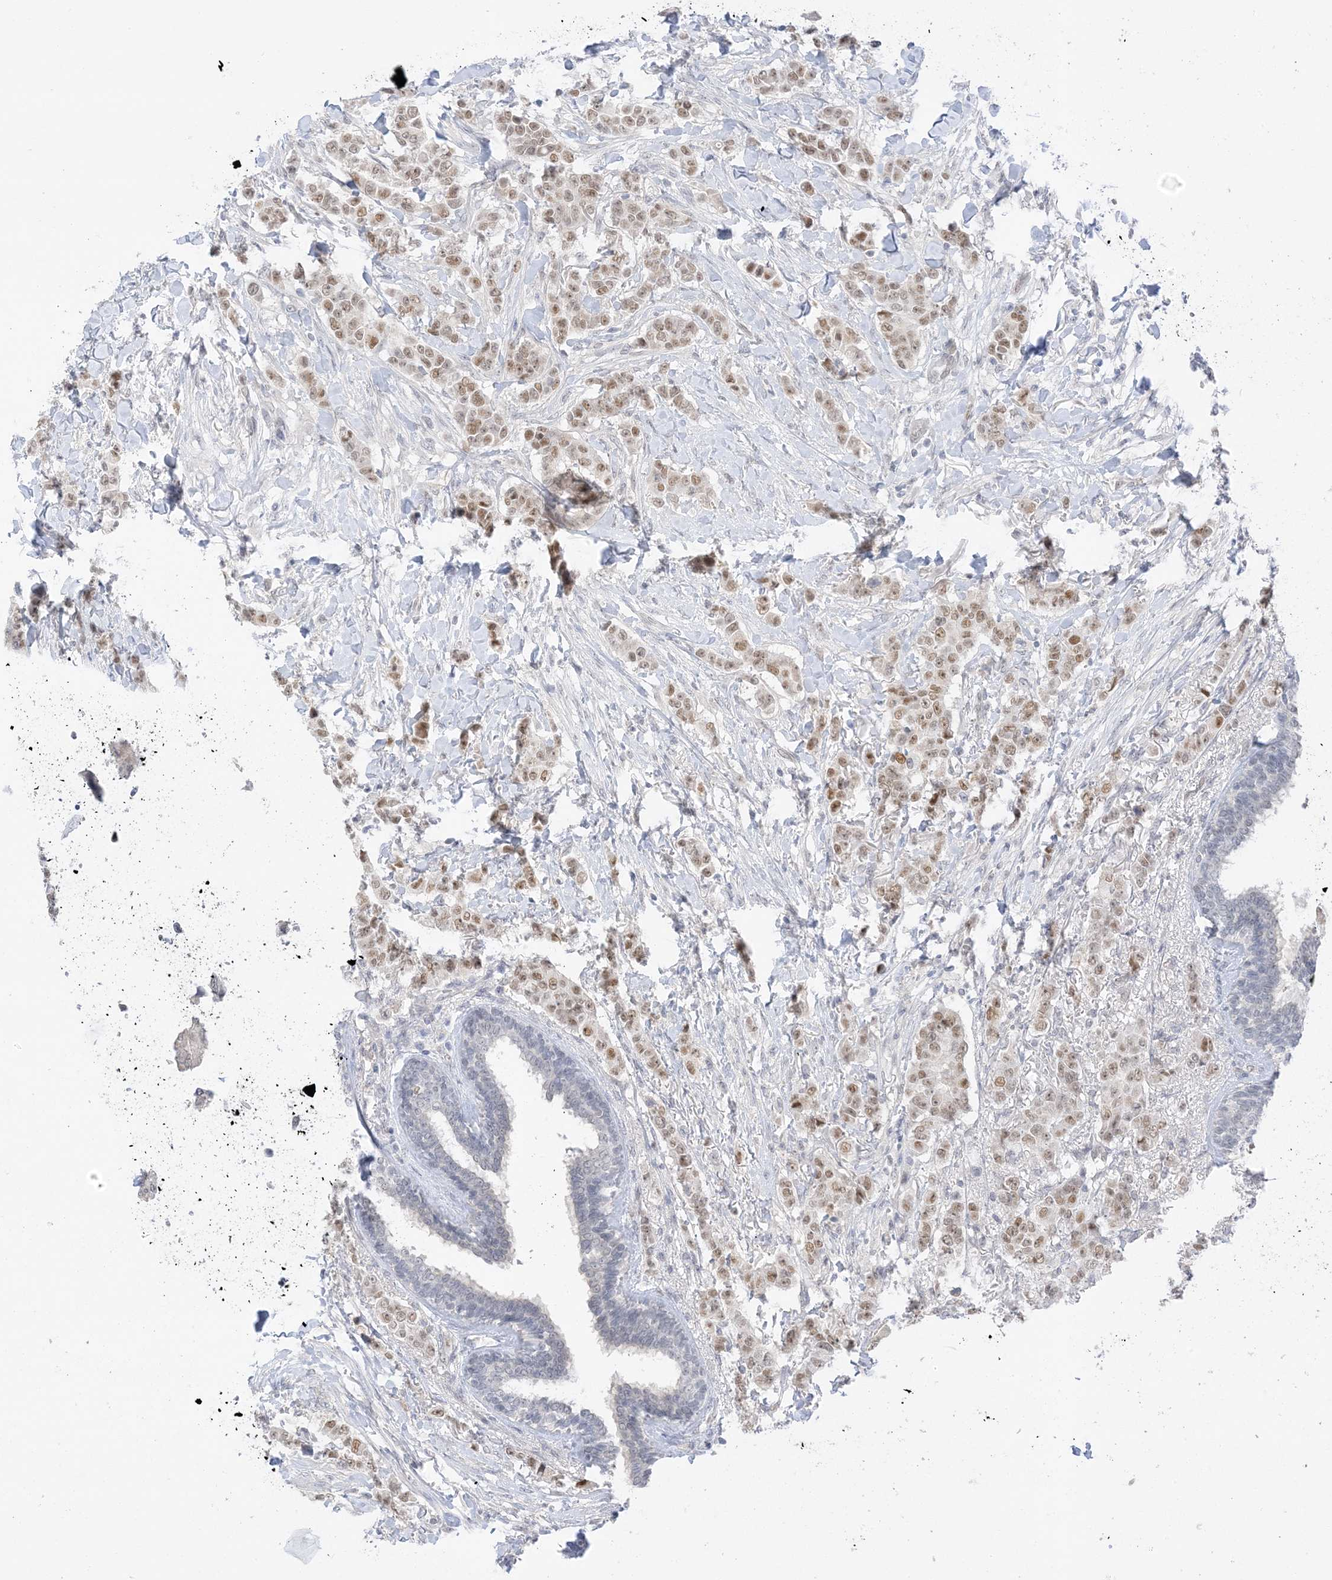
{"staining": {"intensity": "moderate", "quantity": ">75%", "location": "nuclear"}, "tissue": "breast cancer", "cell_type": "Tumor cells", "image_type": "cancer", "snomed": [{"axis": "morphology", "description": "Duct carcinoma"}, {"axis": "topography", "description": "Breast"}], "caption": "A medium amount of moderate nuclear positivity is seen in about >75% of tumor cells in intraductal carcinoma (breast) tissue.", "gene": "MSL3", "patient": {"sex": "female", "age": 40}}